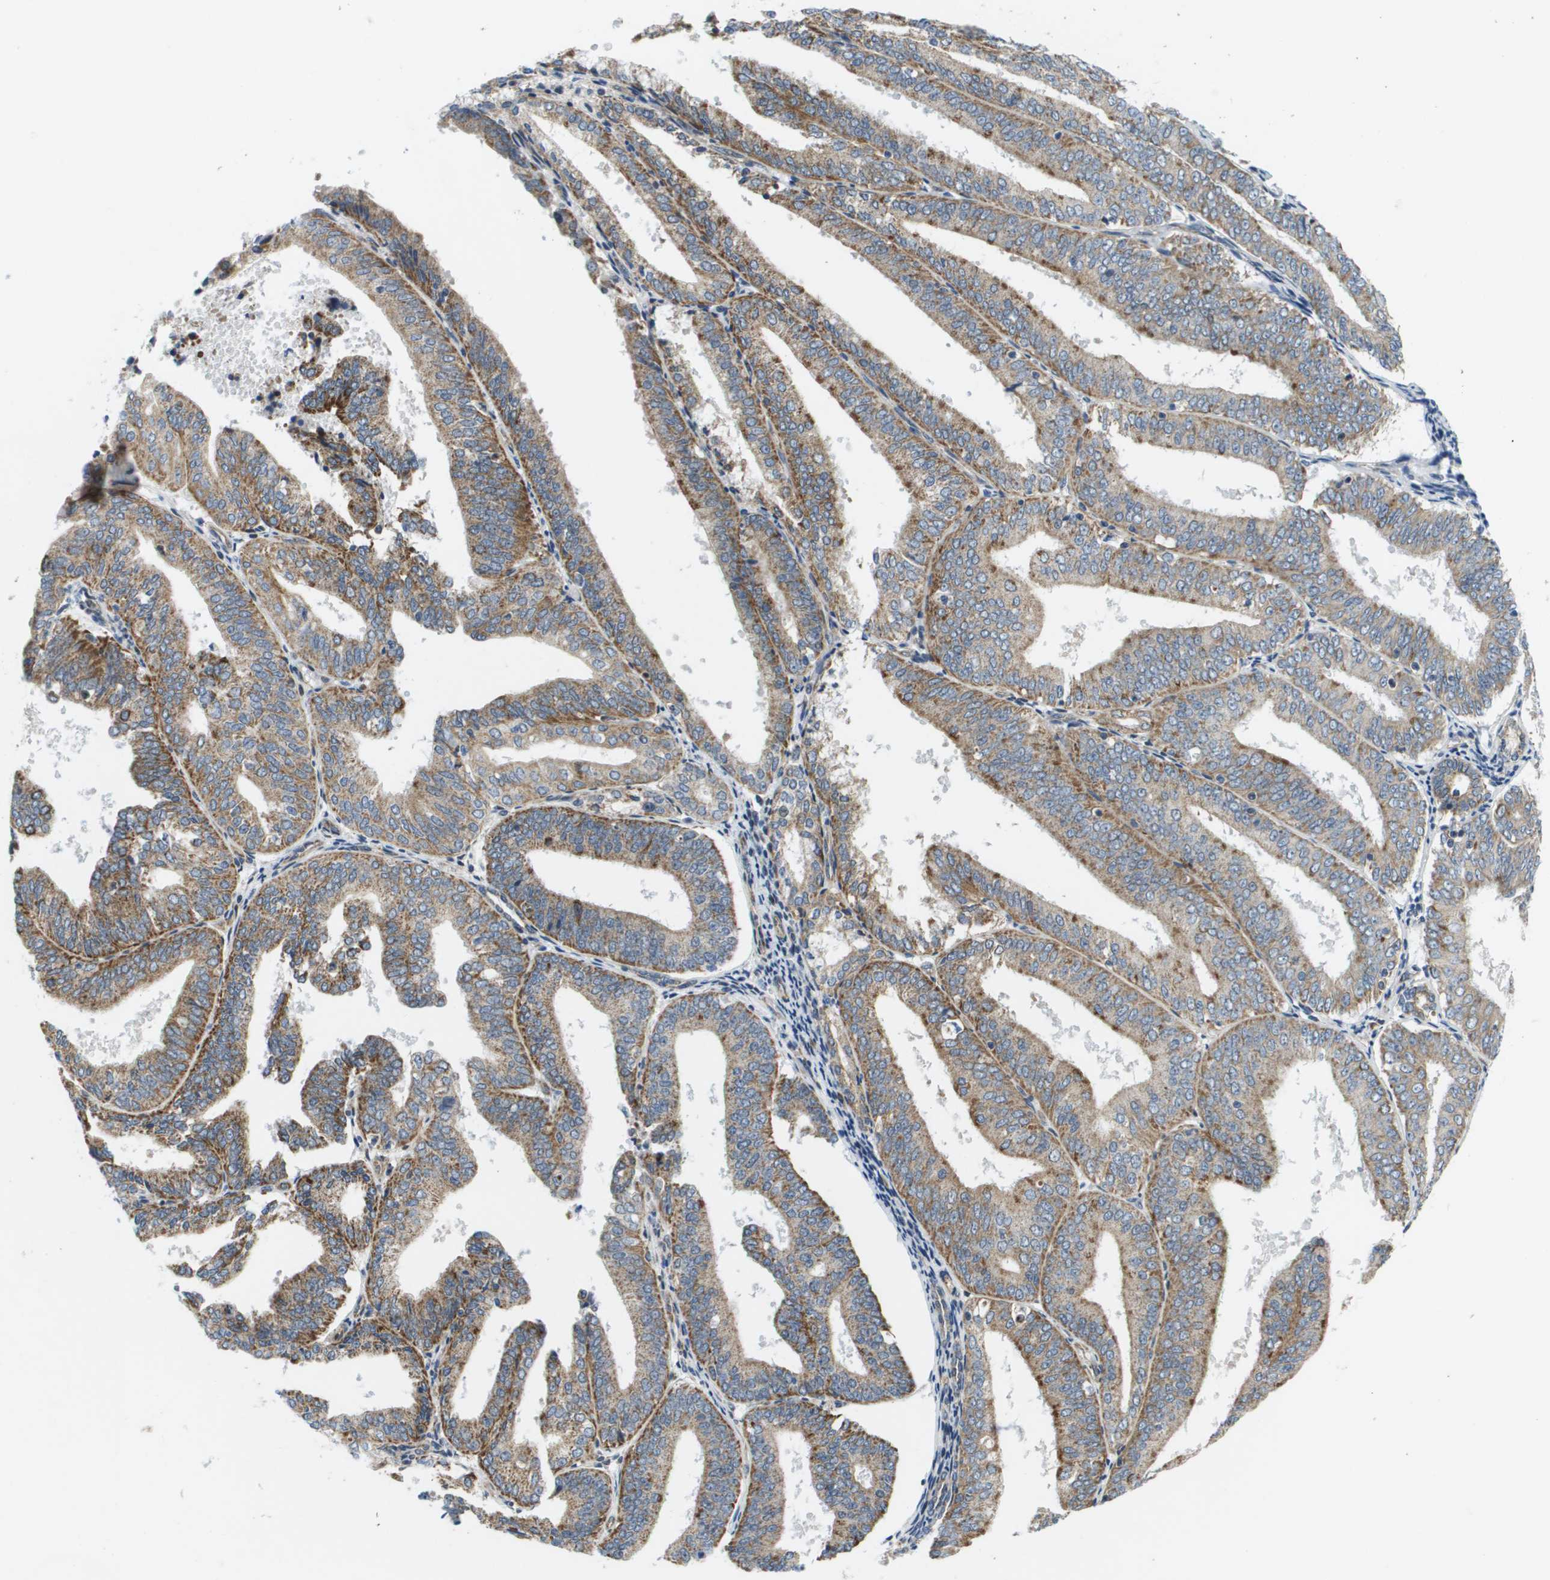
{"staining": {"intensity": "moderate", "quantity": ">75%", "location": "cytoplasmic/membranous"}, "tissue": "endometrial cancer", "cell_type": "Tumor cells", "image_type": "cancer", "snomed": [{"axis": "morphology", "description": "Adenocarcinoma, NOS"}, {"axis": "topography", "description": "Endometrium"}], "caption": "Immunohistochemical staining of human adenocarcinoma (endometrial) displays medium levels of moderate cytoplasmic/membranous protein staining in about >75% of tumor cells.", "gene": "KRT23", "patient": {"sex": "female", "age": 63}}